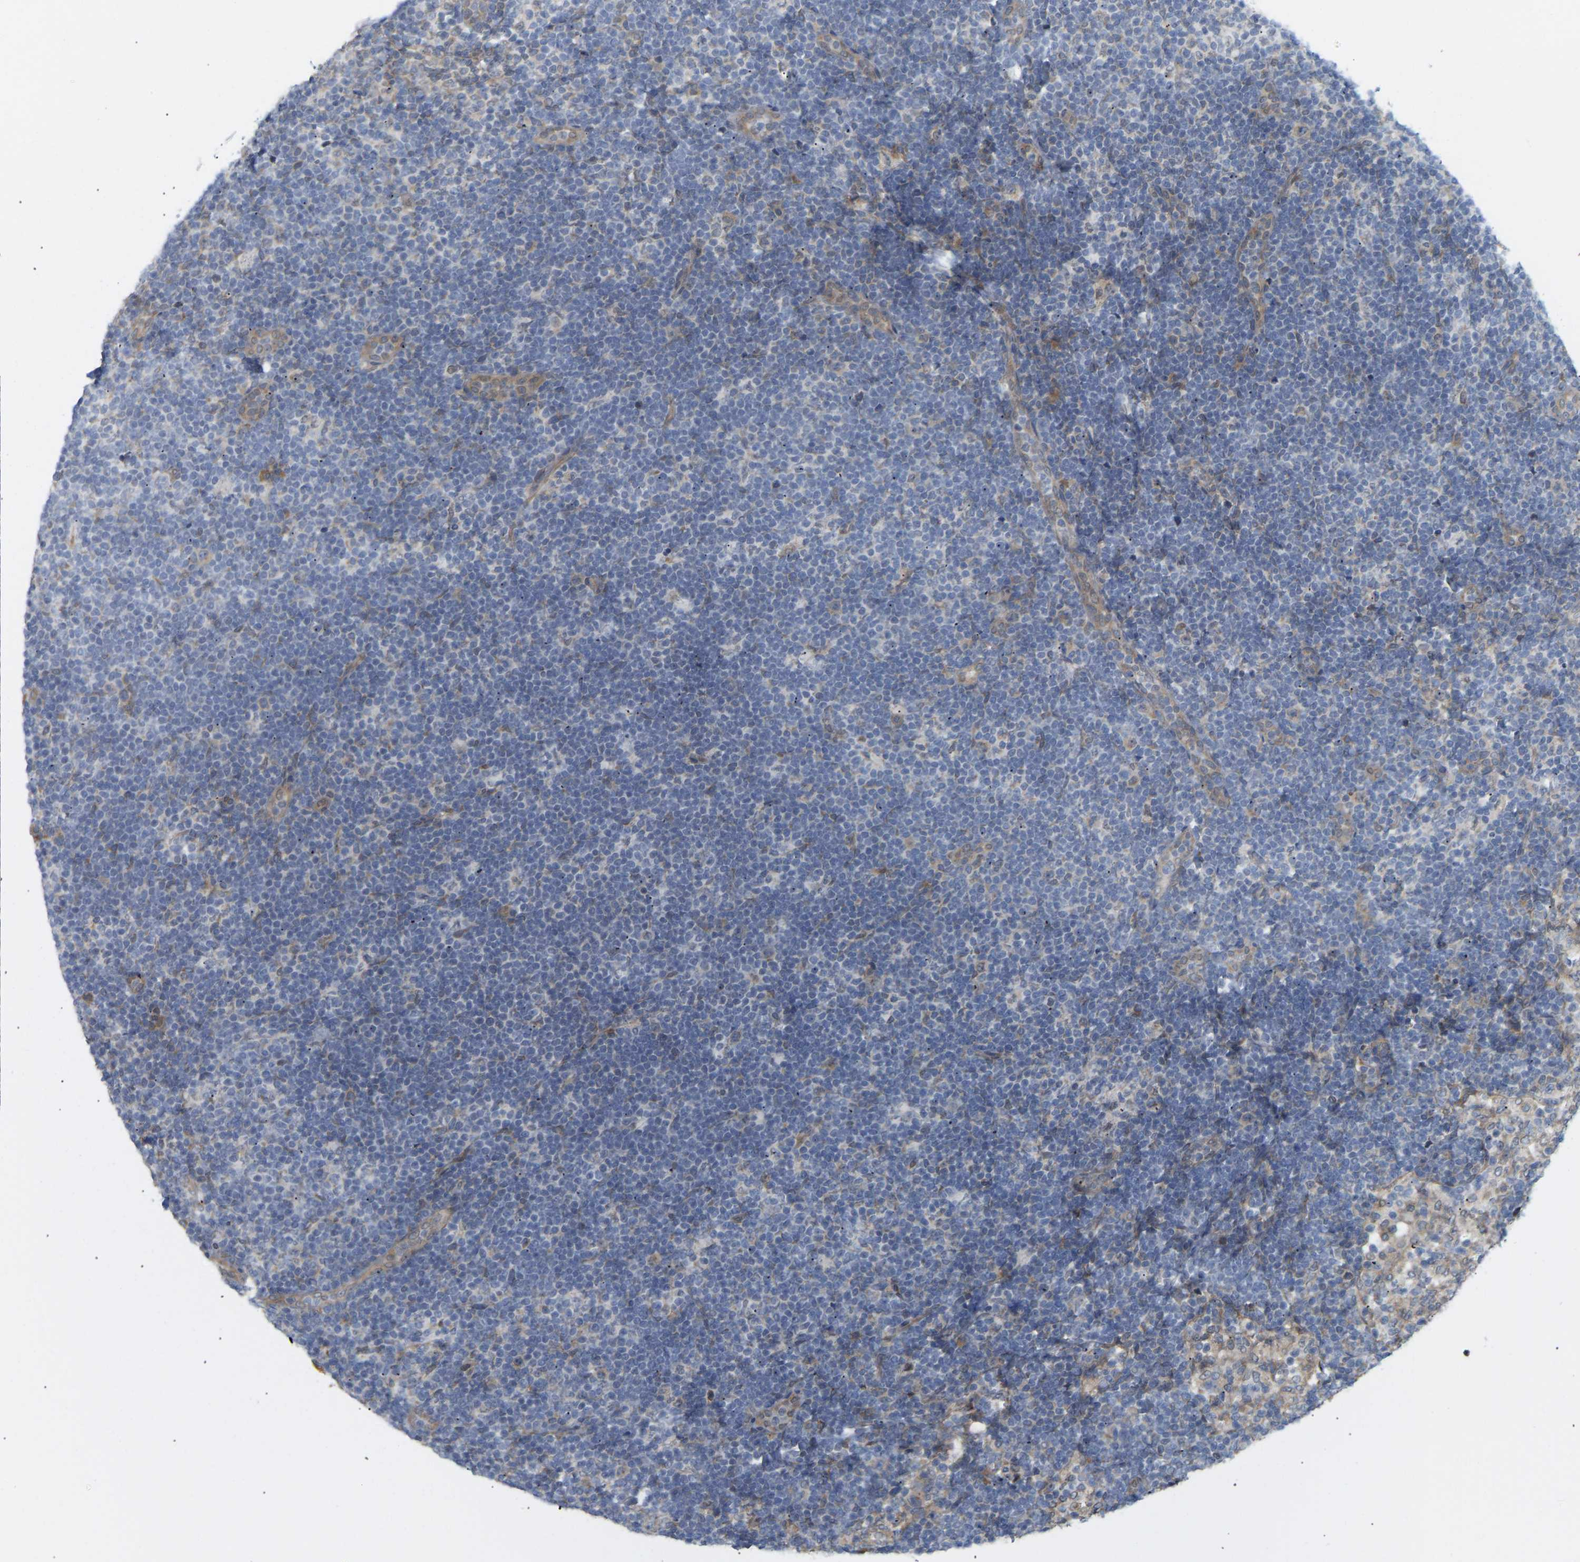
{"staining": {"intensity": "negative", "quantity": "none", "location": "none"}, "tissue": "lymph node", "cell_type": "Germinal center cells", "image_type": "normal", "snomed": [{"axis": "morphology", "description": "Normal tissue, NOS"}, {"axis": "morphology", "description": "Carcinoid, malignant, NOS"}, {"axis": "topography", "description": "Lymph node"}], "caption": "The photomicrograph reveals no staining of germinal center cells in benign lymph node.", "gene": "BEND3", "patient": {"sex": "male", "age": 47}}